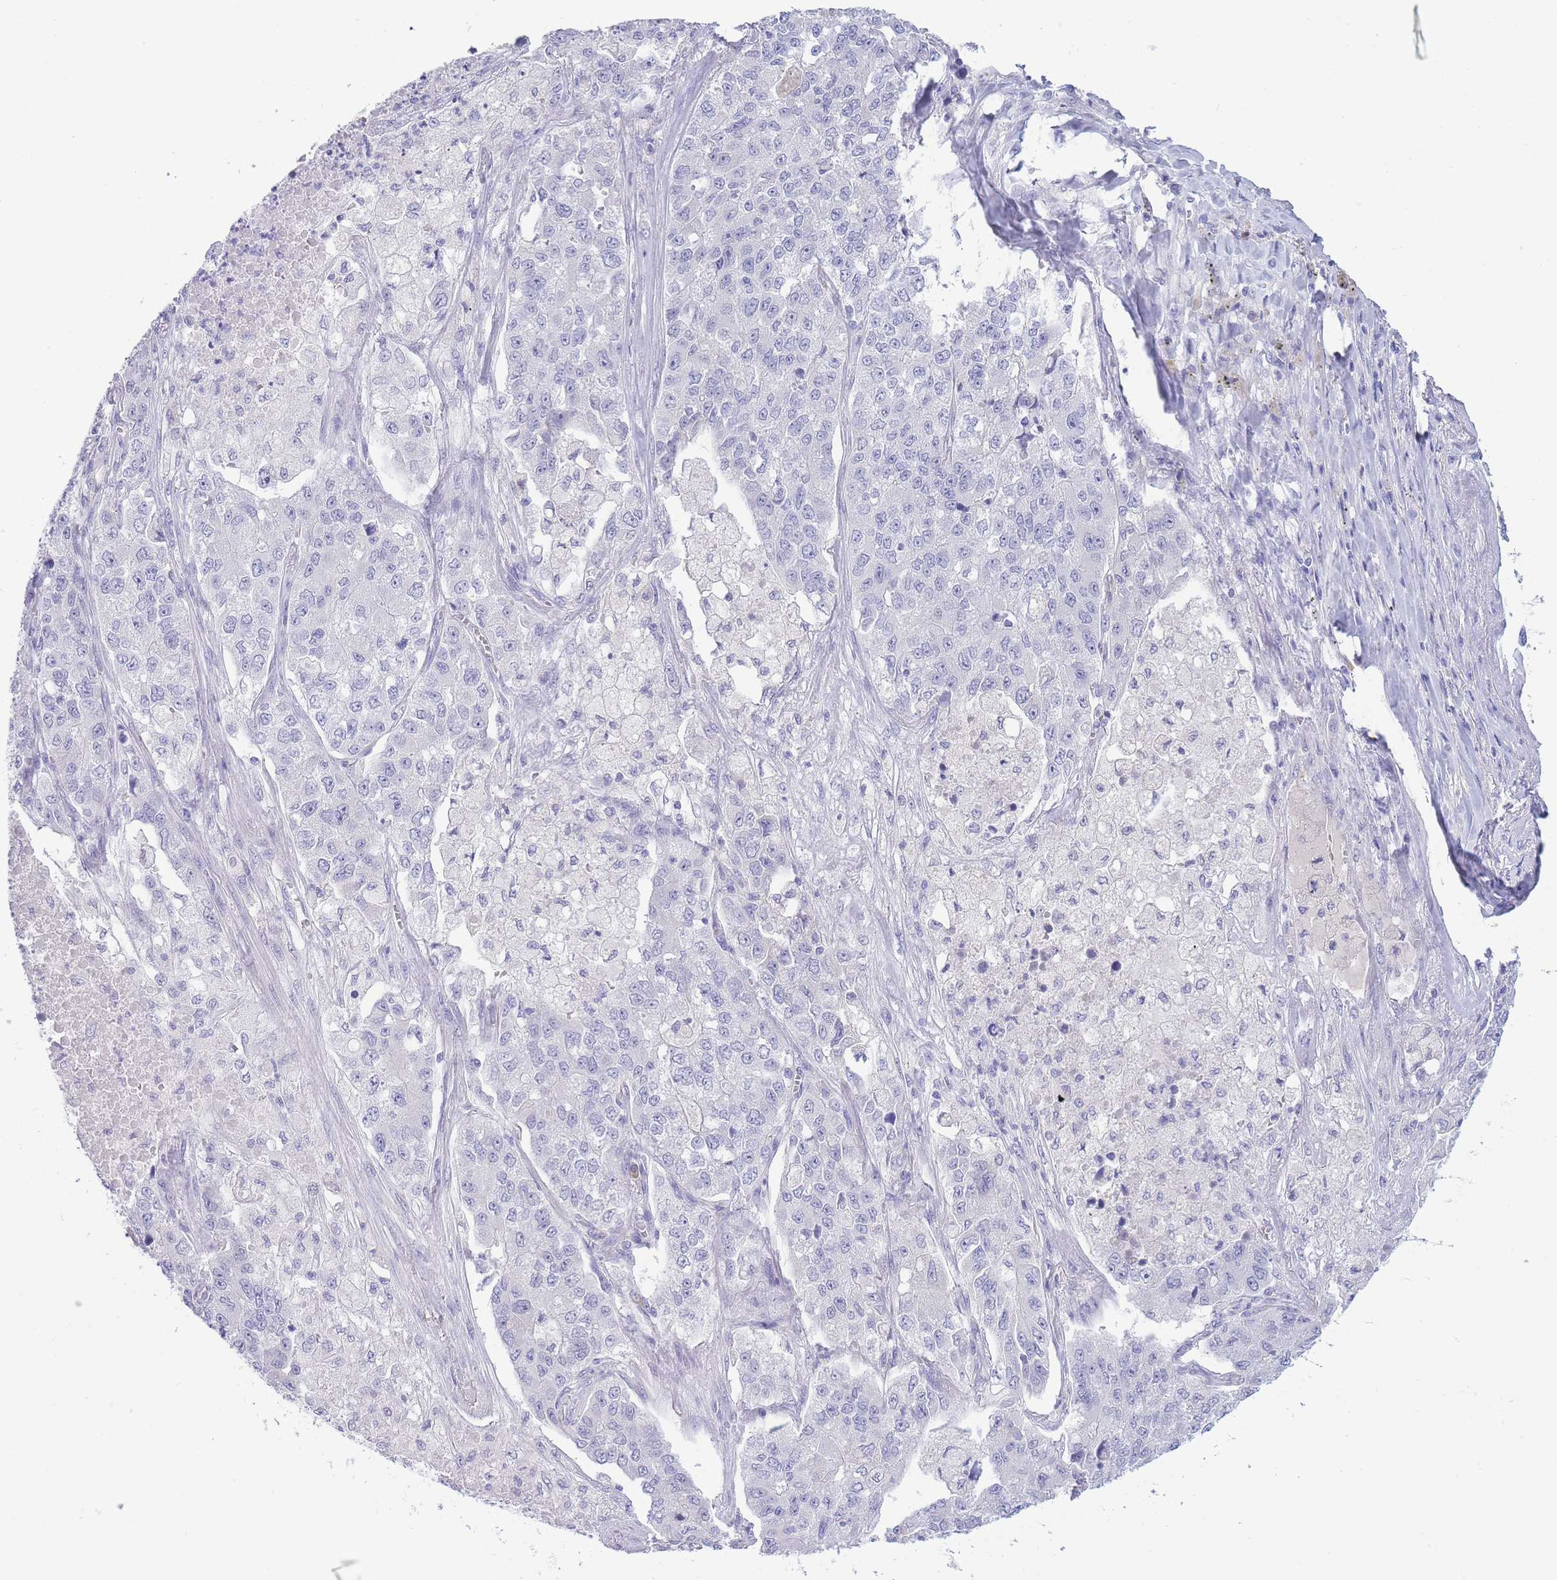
{"staining": {"intensity": "negative", "quantity": "none", "location": "none"}, "tissue": "lung cancer", "cell_type": "Tumor cells", "image_type": "cancer", "snomed": [{"axis": "morphology", "description": "Adenocarcinoma, NOS"}, {"axis": "topography", "description": "Lung"}], "caption": "DAB immunohistochemical staining of human lung cancer displays no significant expression in tumor cells.", "gene": "ASAP3", "patient": {"sex": "male", "age": 49}}